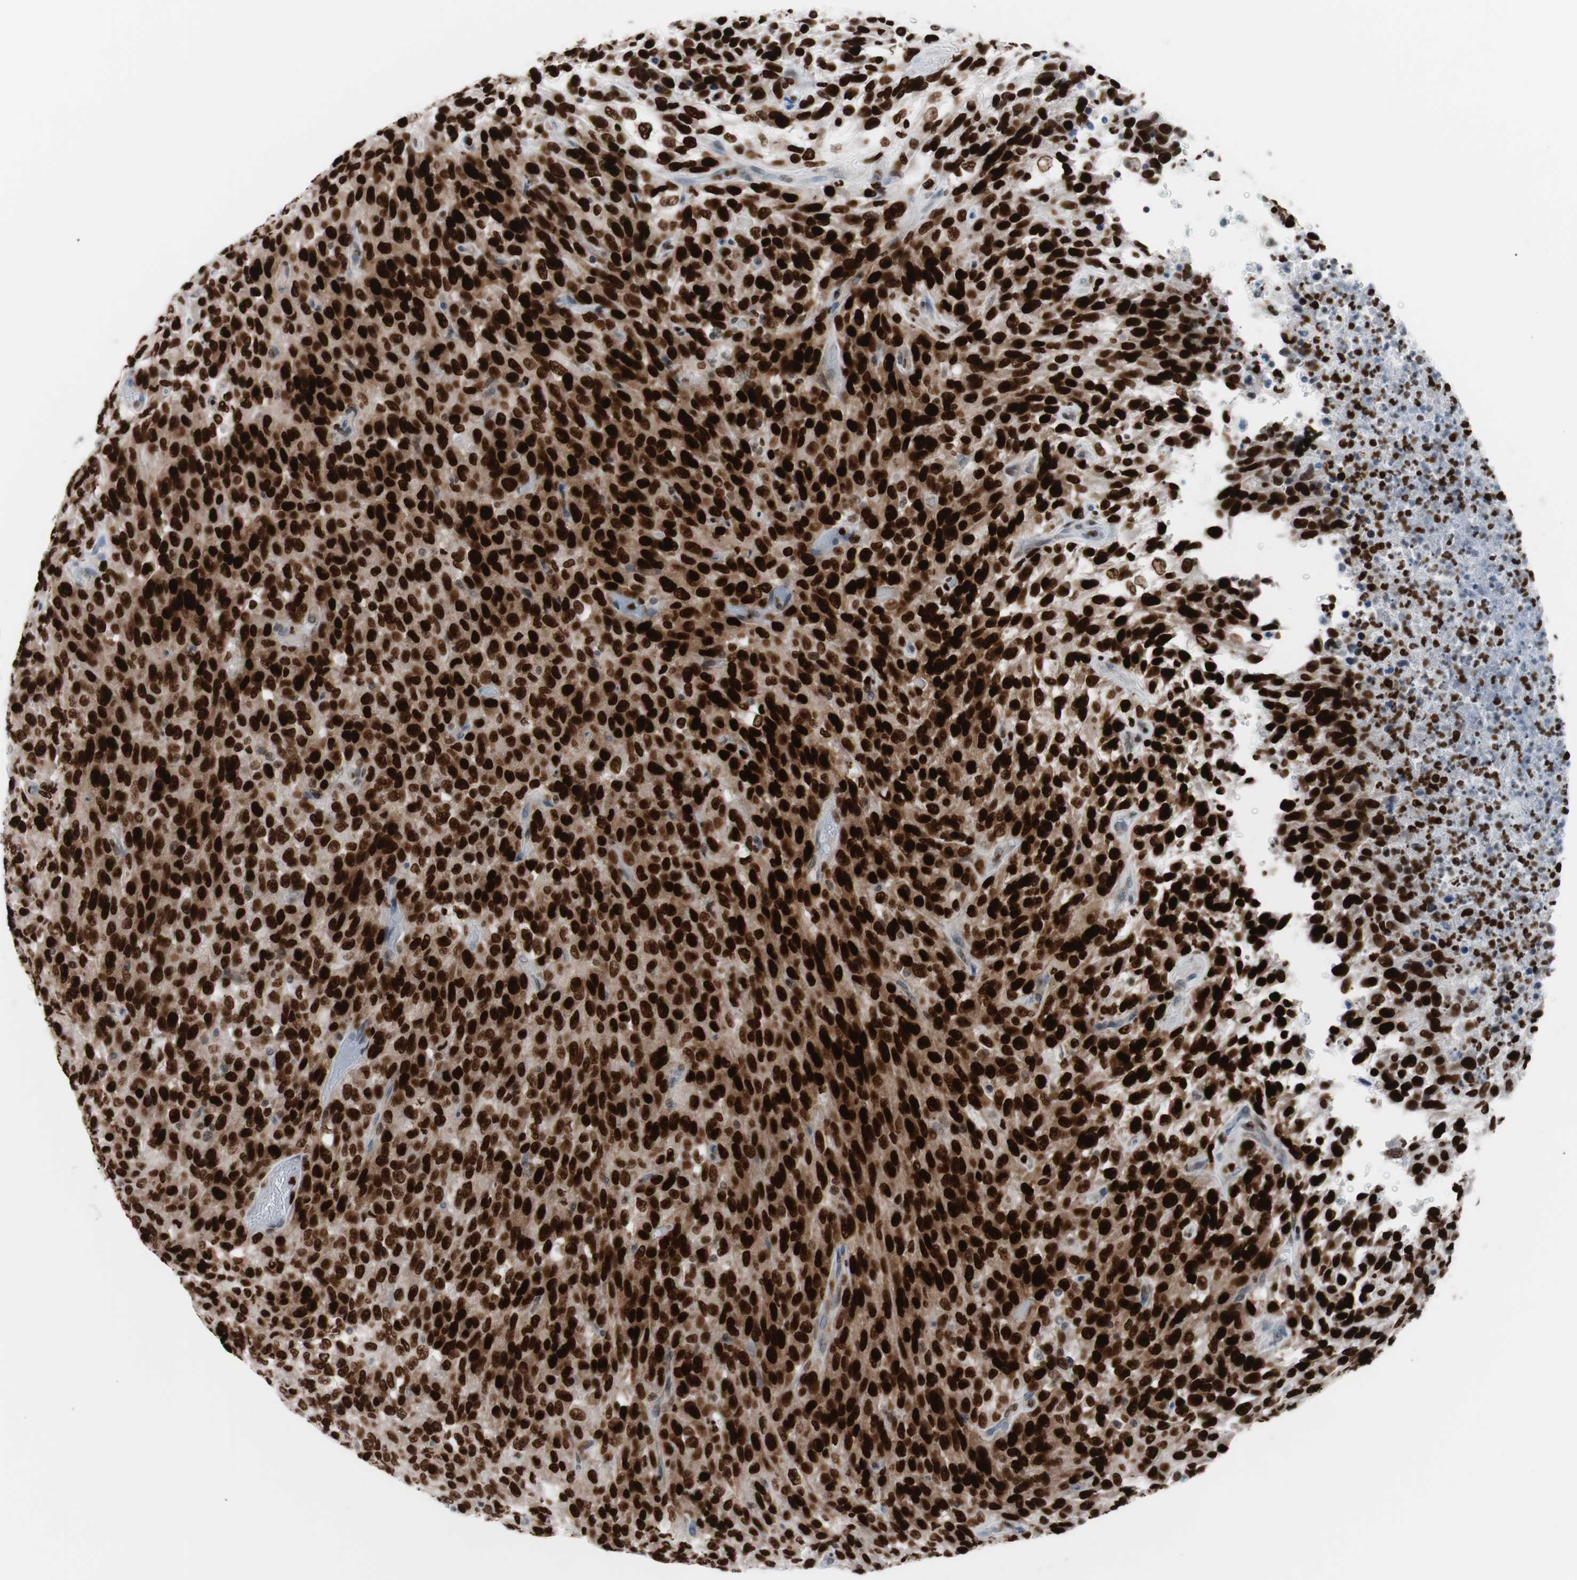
{"staining": {"intensity": "strong", "quantity": ">75%", "location": "nuclear"}, "tissue": "urothelial cancer", "cell_type": "Tumor cells", "image_type": "cancer", "snomed": [{"axis": "morphology", "description": "Urothelial carcinoma, High grade"}, {"axis": "topography", "description": "Urinary bladder"}], "caption": "Protein expression analysis of urothelial carcinoma (high-grade) demonstrates strong nuclear staining in approximately >75% of tumor cells.", "gene": "CEBPB", "patient": {"sex": "male", "age": 66}}